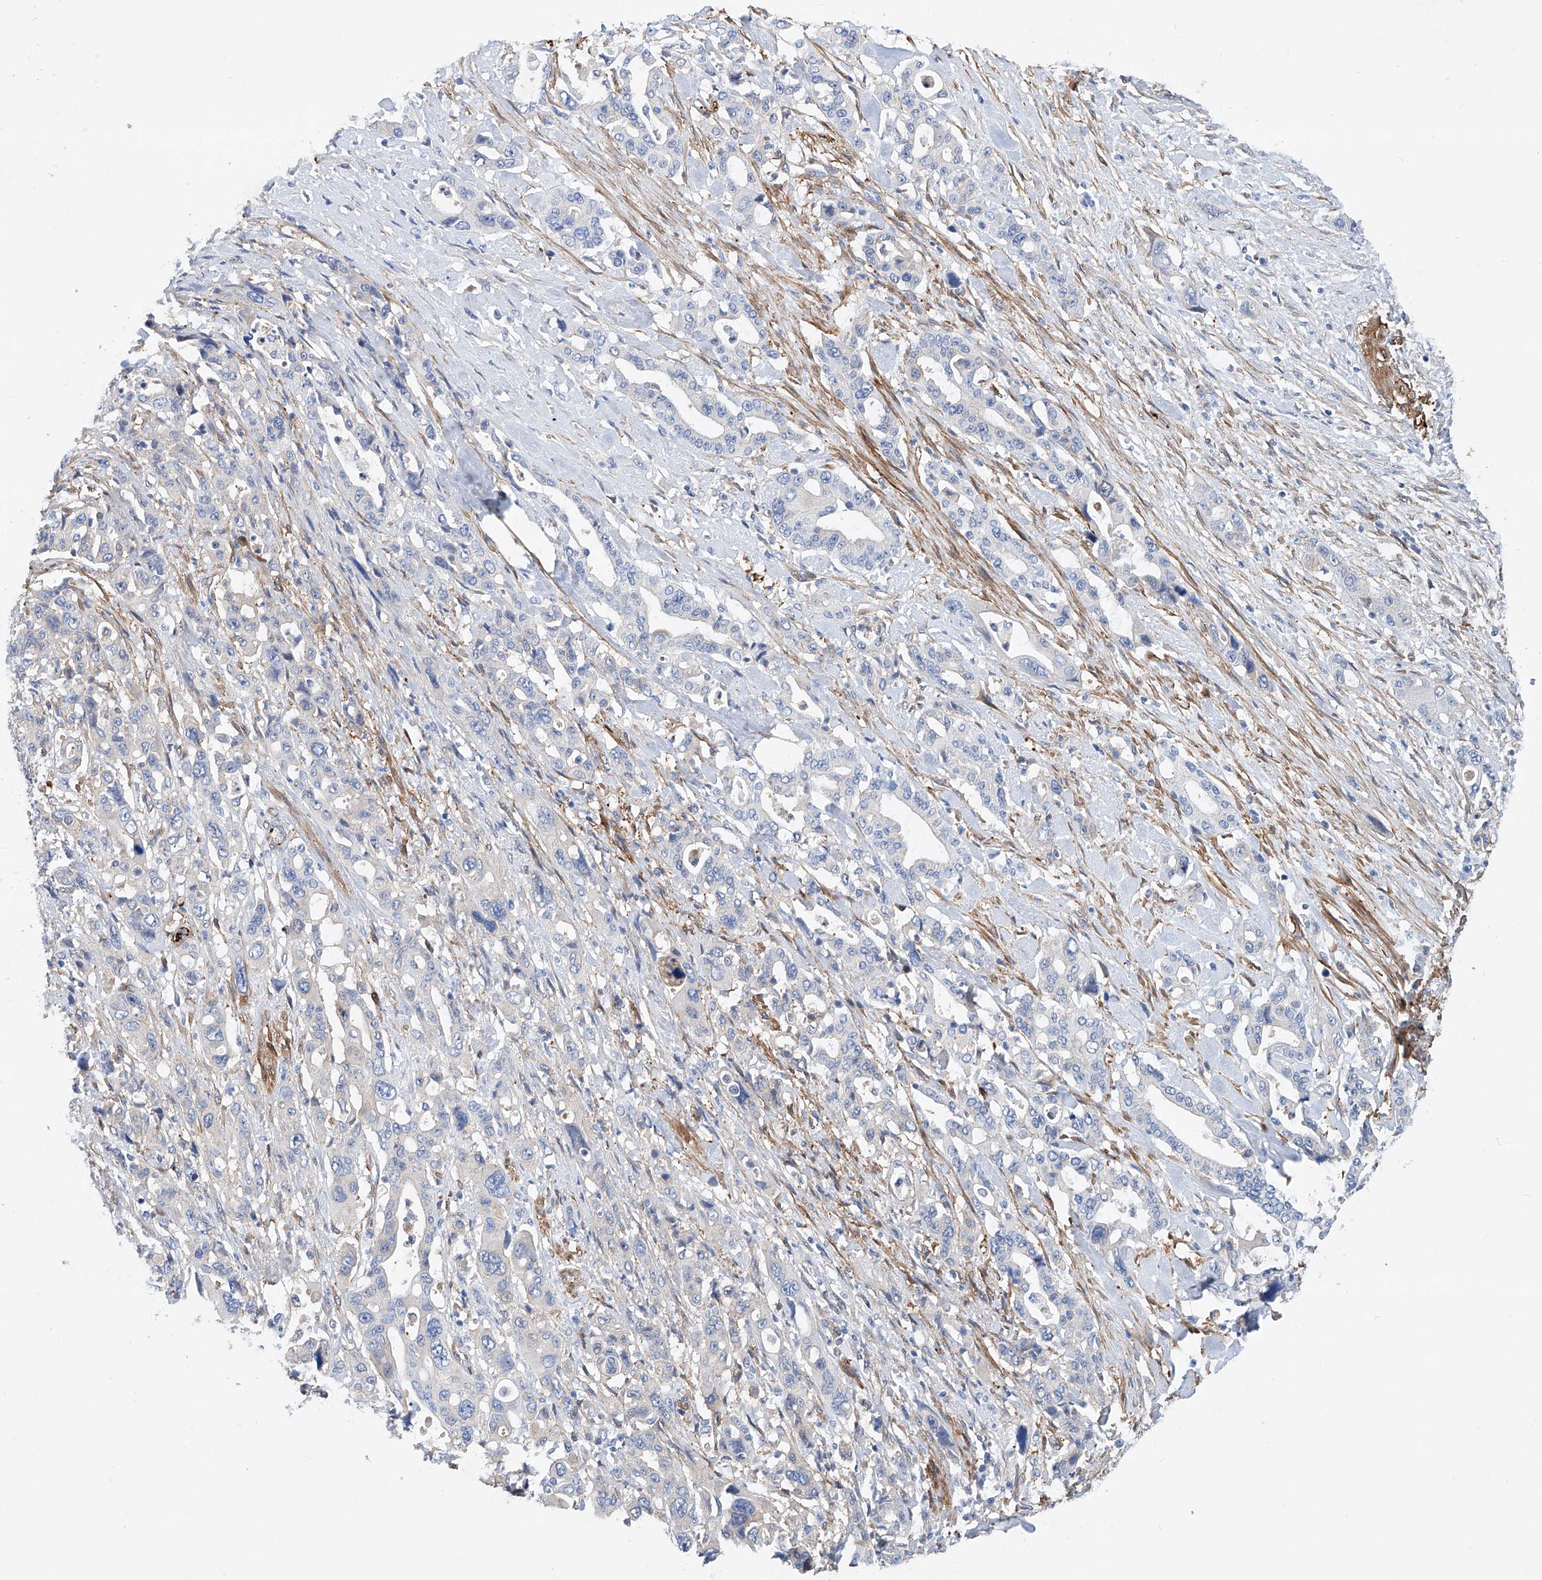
{"staining": {"intensity": "negative", "quantity": "none", "location": "none"}, "tissue": "pancreatic cancer", "cell_type": "Tumor cells", "image_type": "cancer", "snomed": [{"axis": "morphology", "description": "Adenocarcinoma, NOS"}, {"axis": "topography", "description": "Pancreas"}], "caption": "A histopathology image of human pancreatic adenocarcinoma is negative for staining in tumor cells.", "gene": "TAS2R60", "patient": {"sex": "male", "age": 46}}